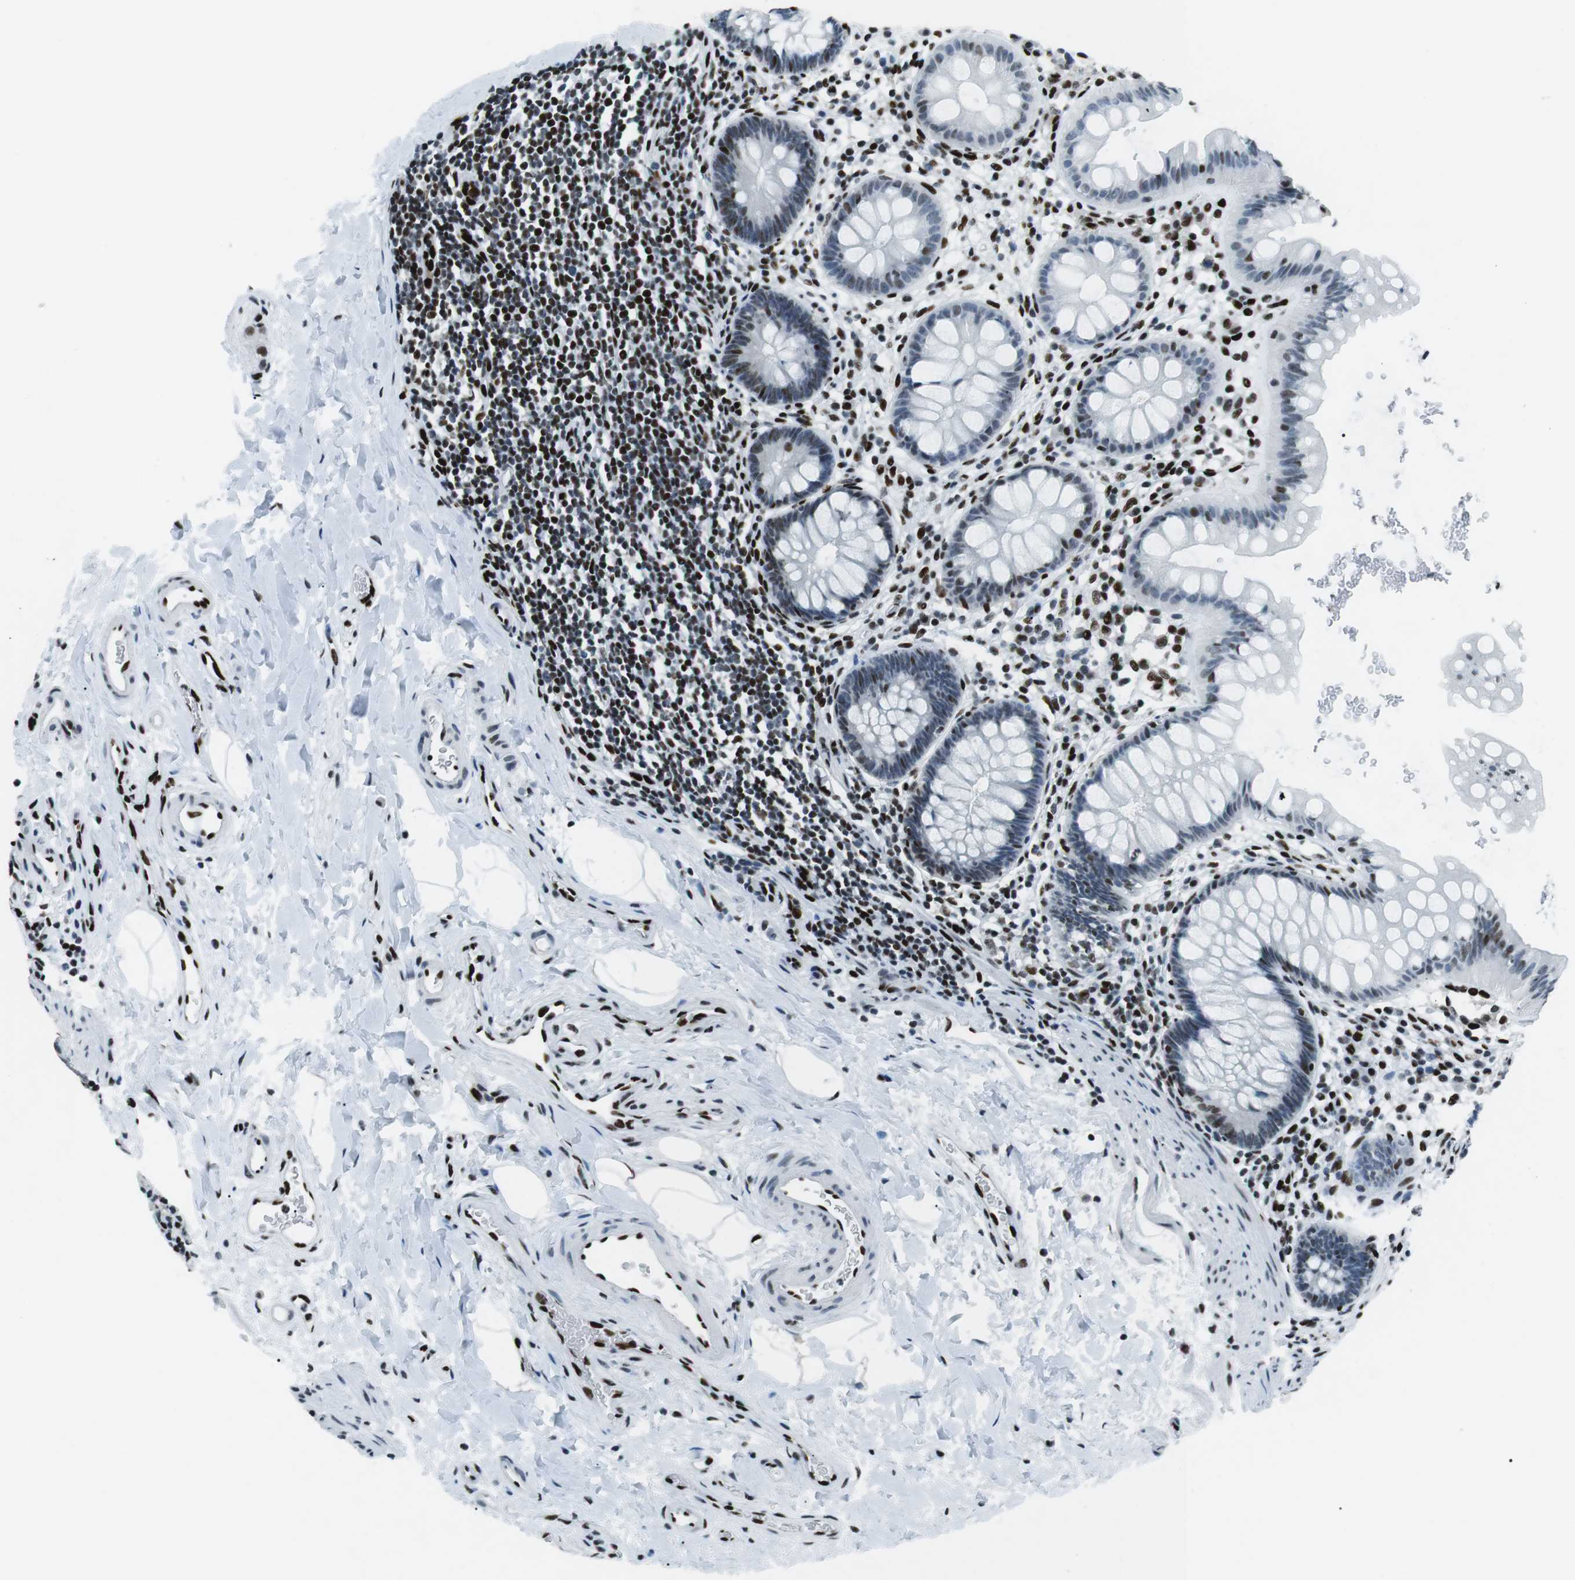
{"staining": {"intensity": "moderate", "quantity": "<25%", "location": "cytoplasmic/membranous"}, "tissue": "rectum", "cell_type": "Glandular cells", "image_type": "normal", "snomed": [{"axis": "morphology", "description": "Normal tissue, NOS"}, {"axis": "topography", "description": "Rectum"}], "caption": "Glandular cells reveal moderate cytoplasmic/membranous staining in about <25% of cells in normal rectum. (DAB (3,3'-diaminobenzidine) IHC, brown staining for protein, blue staining for nuclei).", "gene": "PML", "patient": {"sex": "female", "age": 24}}